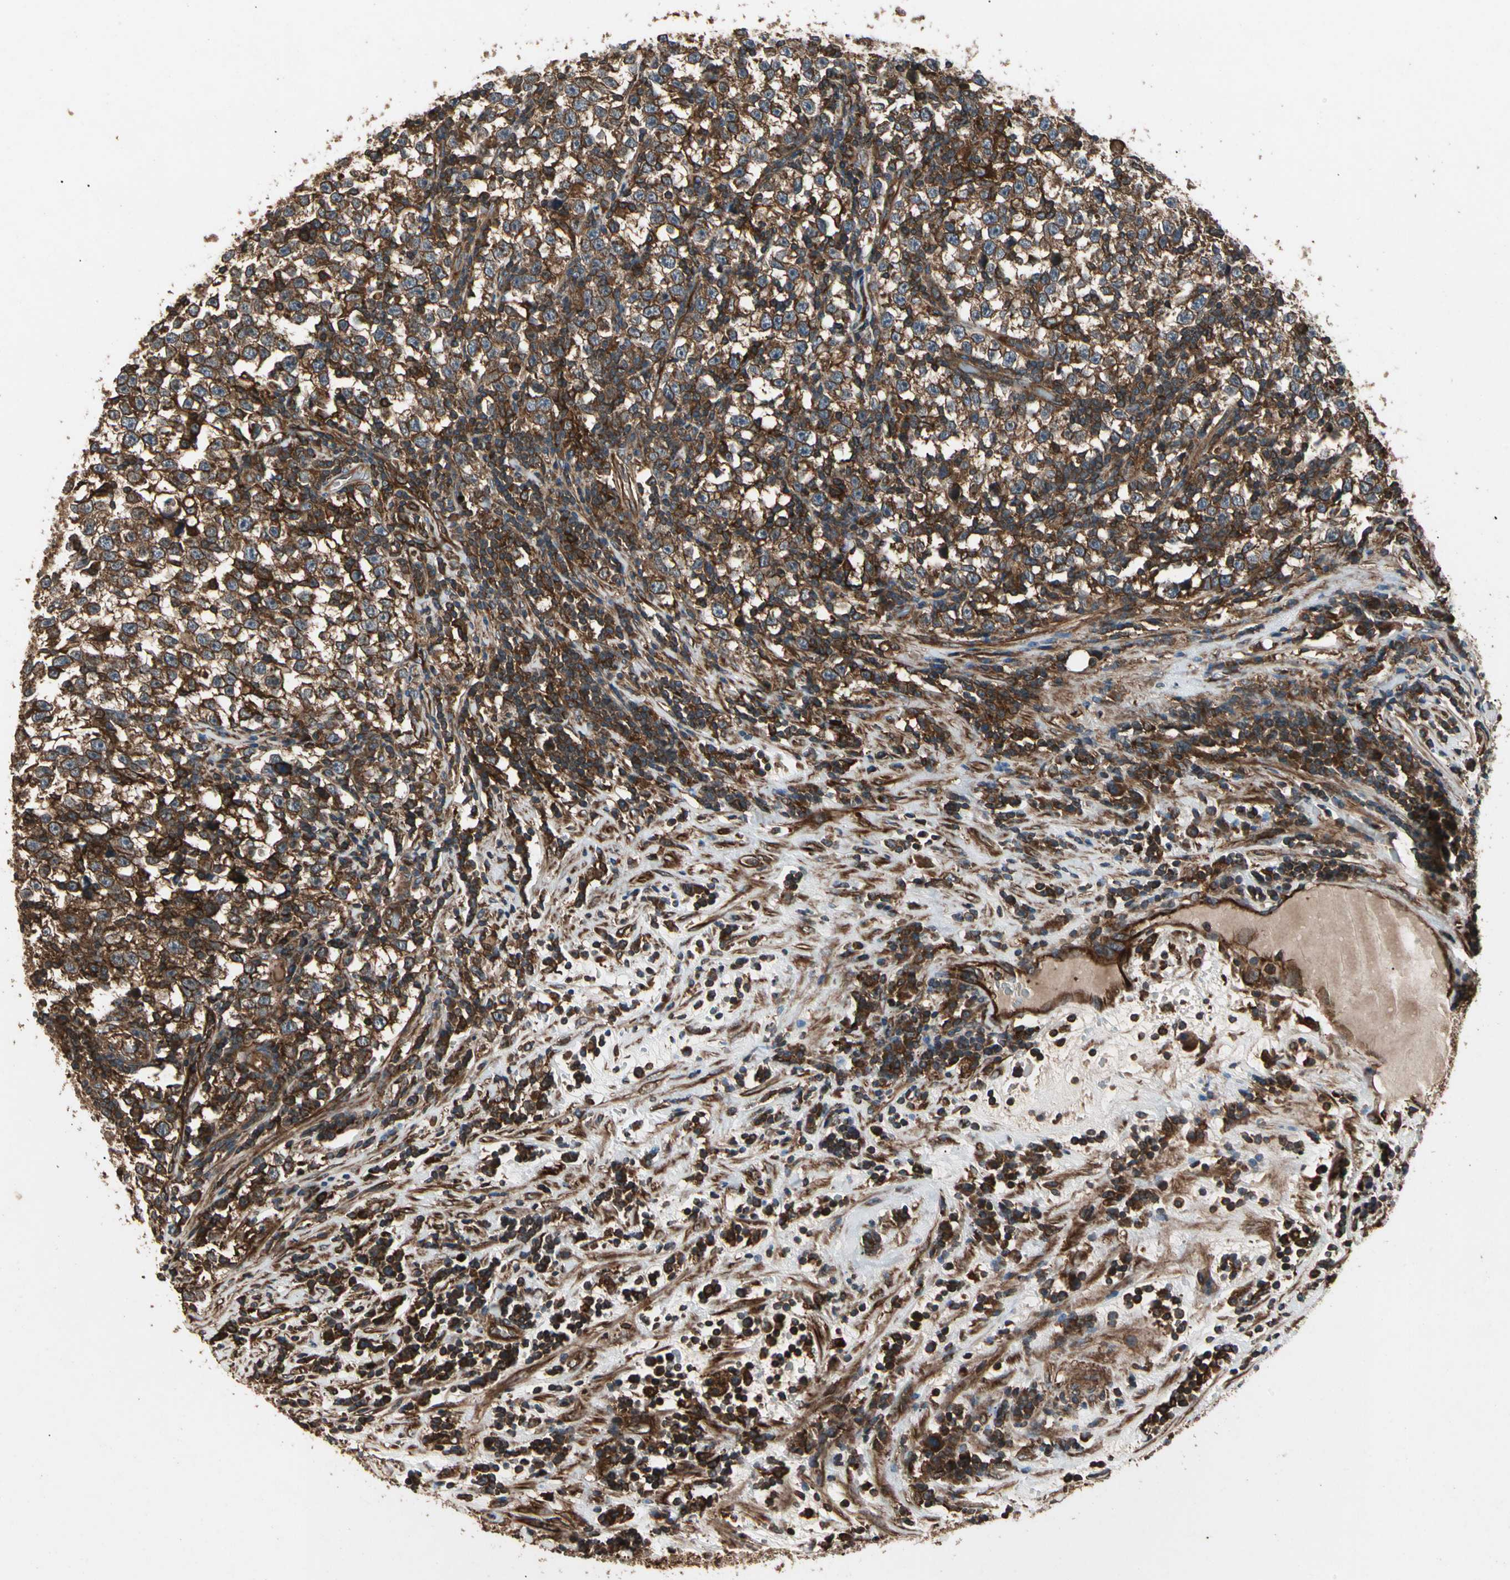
{"staining": {"intensity": "strong", "quantity": ">75%", "location": "cytoplasmic/membranous"}, "tissue": "testis cancer", "cell_type": "Tumor cells", "image_type": "cancer", "snomed": [{"axis": "morphology", "description": "Seminoma, NOS"}, {"axis": "topography", "description": "Testis"}], "caption": "This is an image of immunohistochemistry (IHC) staining of testis cancer (seminoma), which shows strong positivity in the cytoplasmic/membranous of tumor cells.", "gene": "AGBL2", "patient": {"sex": "male", "age": 43}}